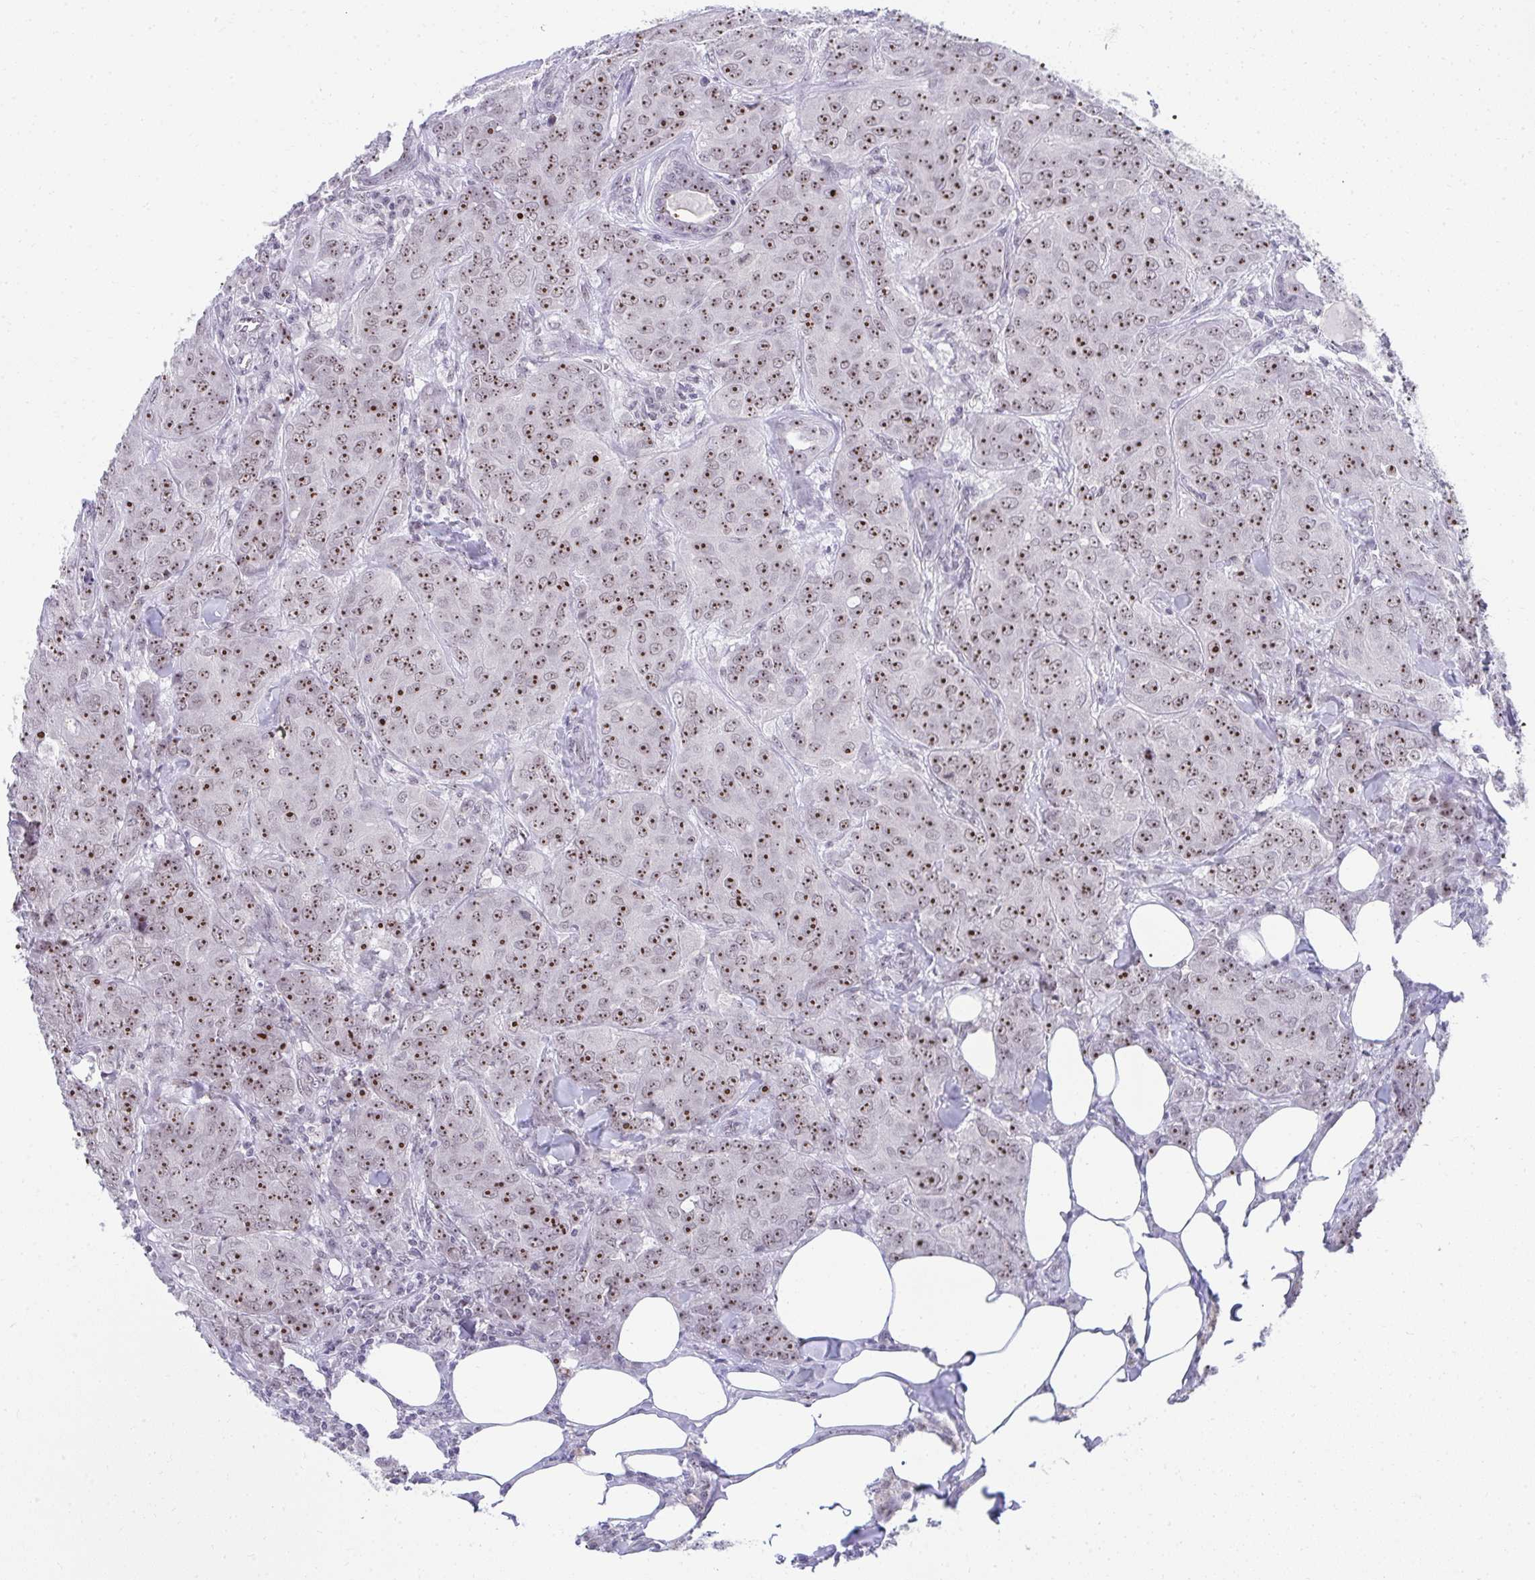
{"staining": {"intensity": "strong", "quantity": ">75%", "location": "nuclear"}, "tissue": "breast cancer", "cell_type": "Tumor cells", "image_type": "cancer", "snomed": [{"axis": "morphology", "description": "Duct carcinoma"}, {"axis": "topography", "description": "Breast"}], "caption": "Immunohistochemistry photomicrograph of human breast invasive ductal carcinoma stained for a protein (brown), which shows high levels of strong nuclear staining in approximately >75% of tumor cells.", "gene": "HIRA", "patient": {"sex": "female", "age": 43}}